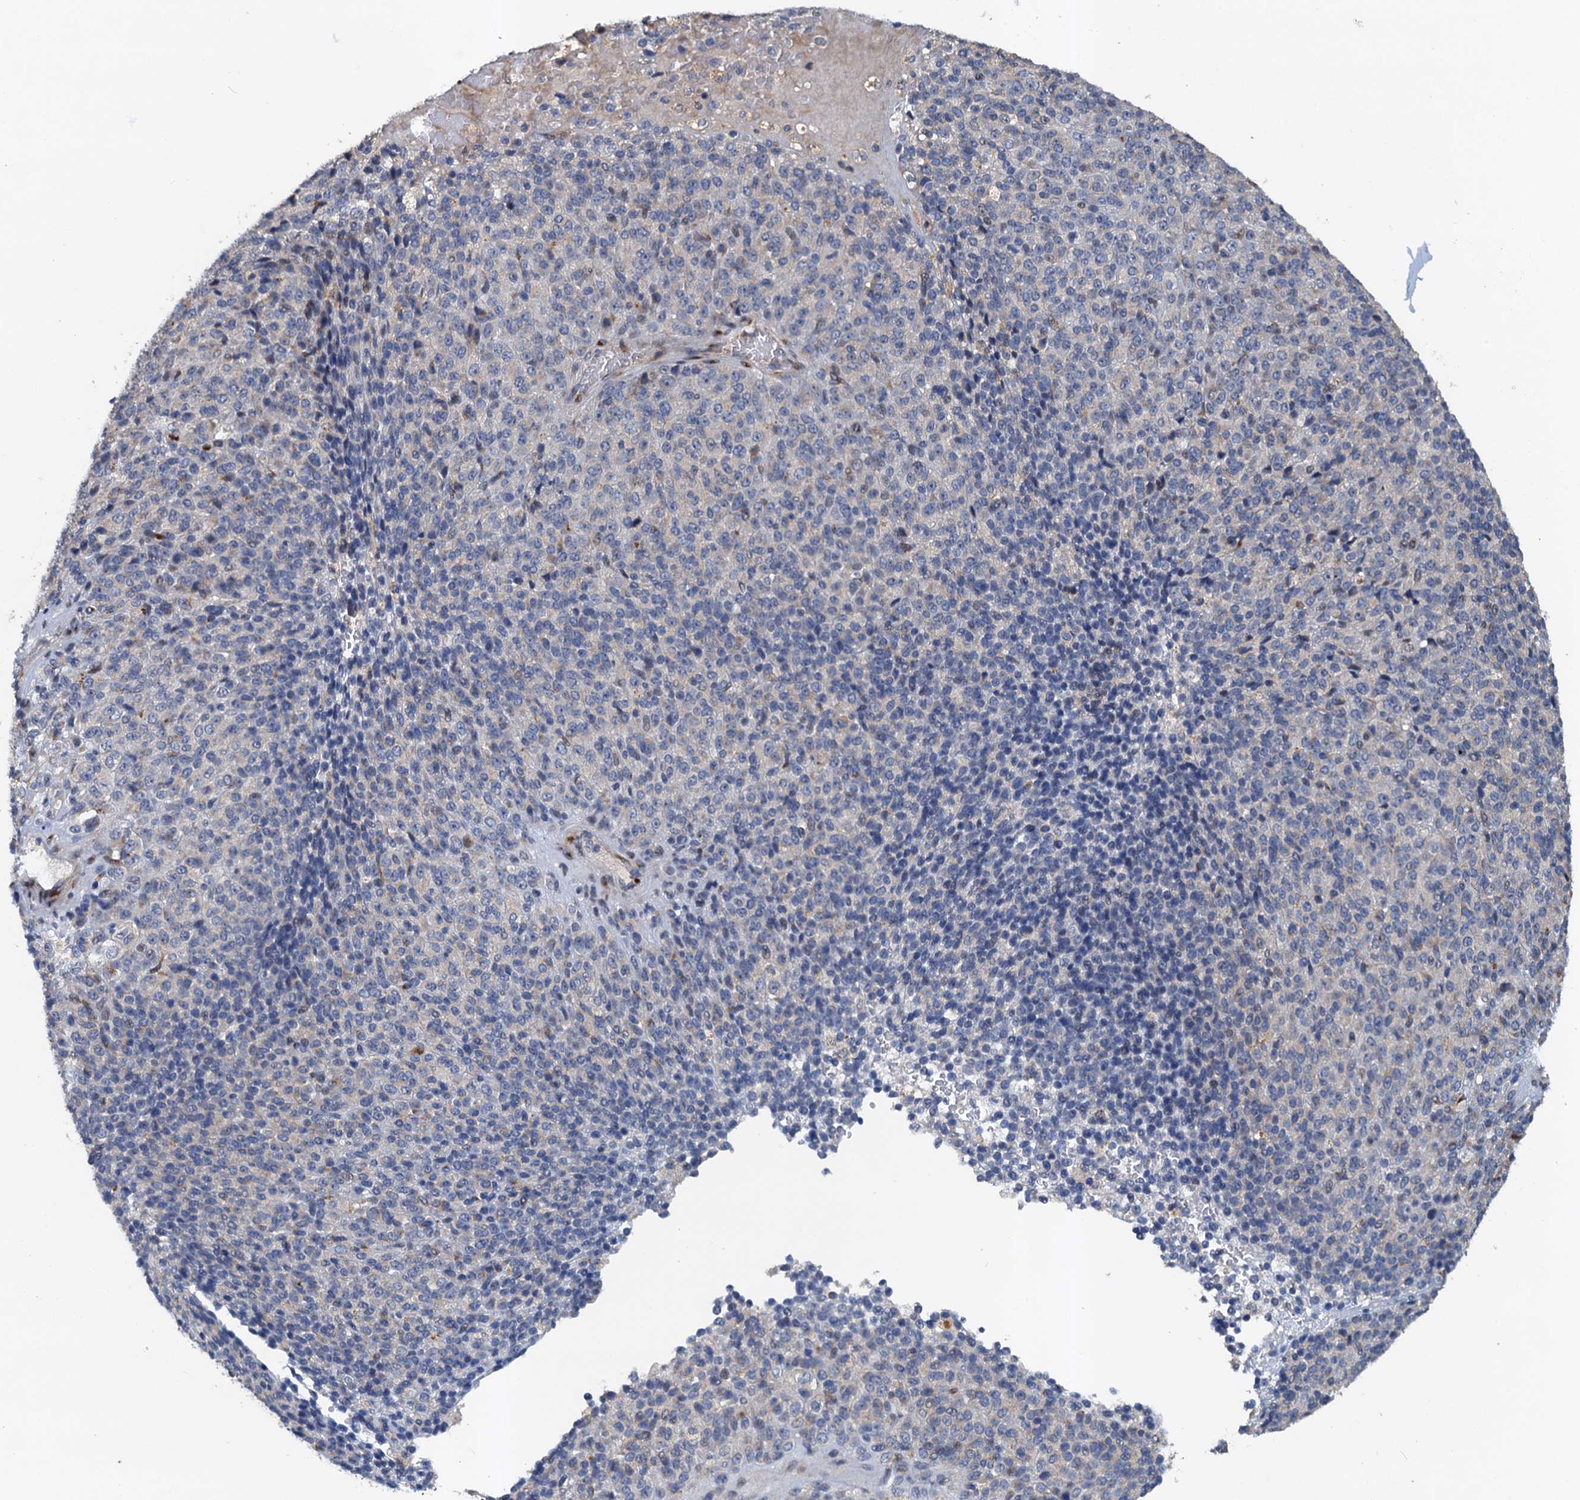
{"staining": {"intensity": "negative", "quantity": "none", "location": "none"}, "tissue": "melanoma", "cell_type": "Tumor cells", "image_type": "cancer", "snomed": [{"axis": "morphology", "description": "Malignant melanoma, Metastatic site"}, {"axis": "topography", "description": "Brain"}], "caption": "Tumor cells are negative for brown protein staining in malignant melanoma (metastatic site).", "gene": "NBEA", "patient": {"sex": "female", "age": 56}}